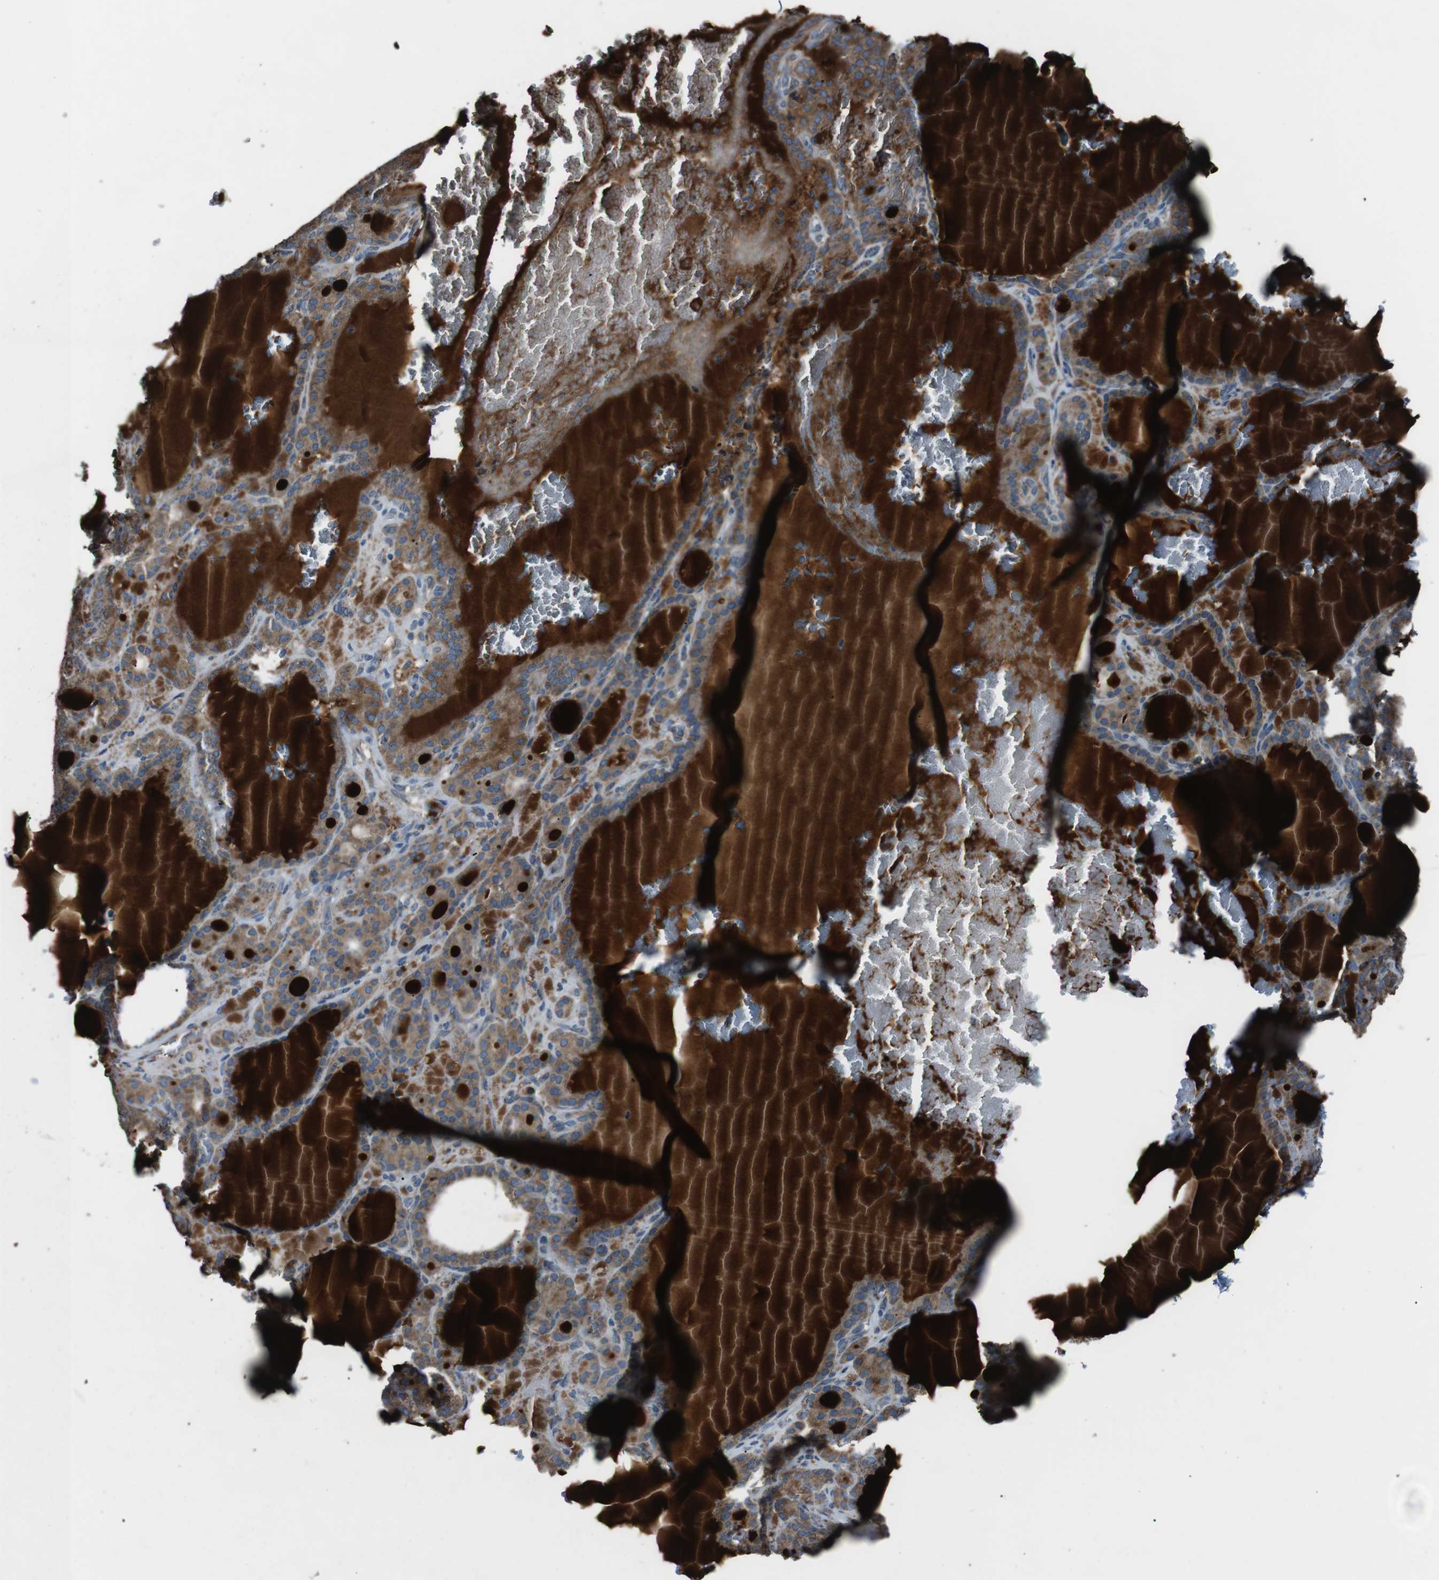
{"staining": {"intensity": "moderate", "quantity": ">75%", "location": "cytoplasmic/membranous"}, "tissue": "thyroid gland", "cell_type": "Glandular cells", "image_type": "normal", "snomed": [{"axis": "morphology", "description": "Normal tissue, NOS"}, {"axis": "topography", "description": "Thyroid gland"}], "caption": "This histopathology image reveals IHC staining of normal human thyroid gland, with medium moderate cytoplasmic/membranous staining in approximately >75% of glandular cells.", "gene": "CISD2", "patient": {"sex": "female", "age": 28}}